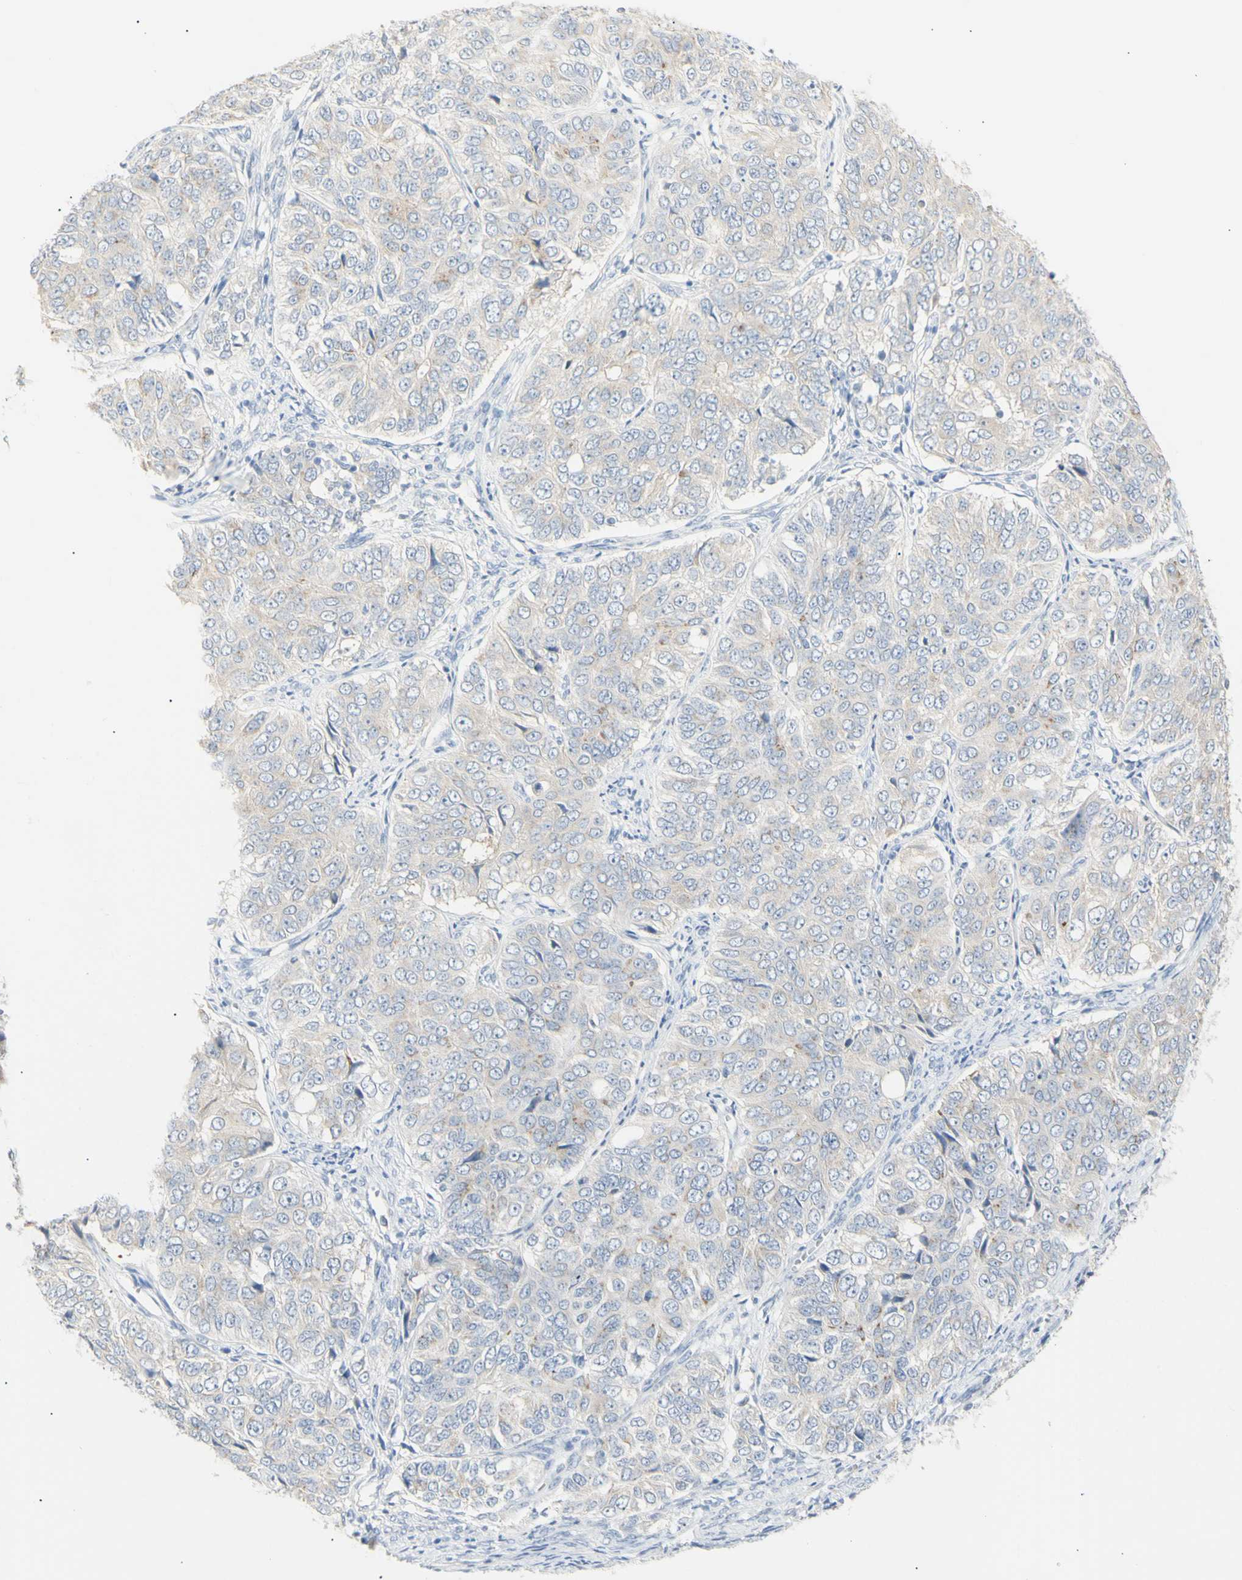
{"staining": {"intensity": "weak", "quantity": ">75%", "location": "cytoplasmic/membranous"}, "tissue": "ovarian cancer", "cell_type": "Tumor cells", "image_type": "cancer", "snomed": [{"axis": "morphology", "description": "Carcinoma, endometroid"}, {"axis": "topography", "description": "Ovary"}], "caption": "Immunohistochemical staining of ovarian endometroid carcinoma demonstrates weak cytoplasmic/membranous protein staining in approximately >75% of tumor cells.", "gene": "B4GALNT3", "patient": {"sex": "female", "age": 51}}